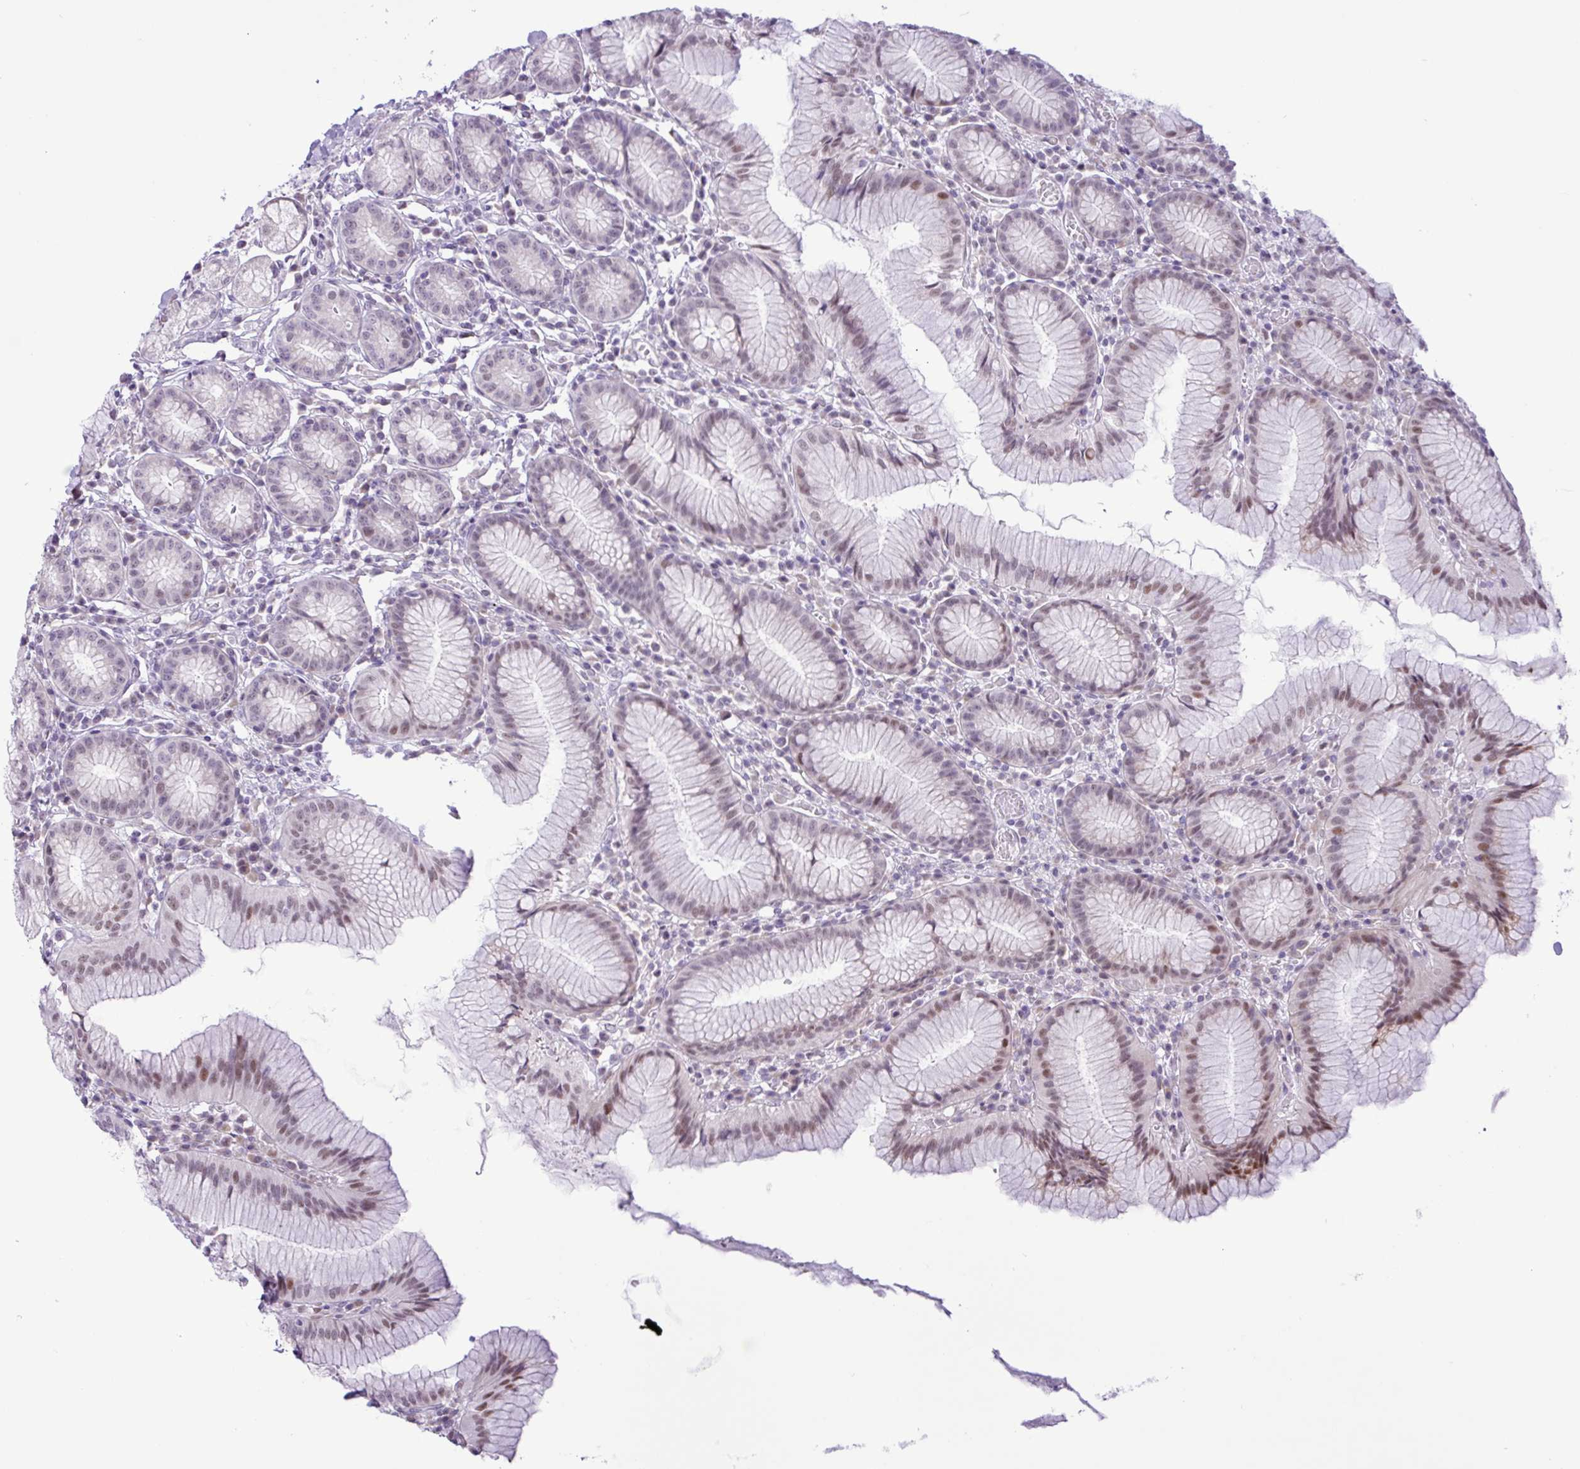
{"staining": {"intensity": "moderate", "quantity": "25%-75%", "location": "nuclear"}, "tissue": "stomach", "cell_type": "Glandular cells", "image_type": "normal", "snomed": [{"axis": "morphology", "description": "Normal tissue, NOS"}, {"axis": "topography", "description": "Stomach"}], "caption": "A medium amount of moderate nuclear positivity is identified in about 25%-75% of glandular cells in normal stomach.", "gene": "ELOA2", "patient": {"sex": "male", "age": 55}}